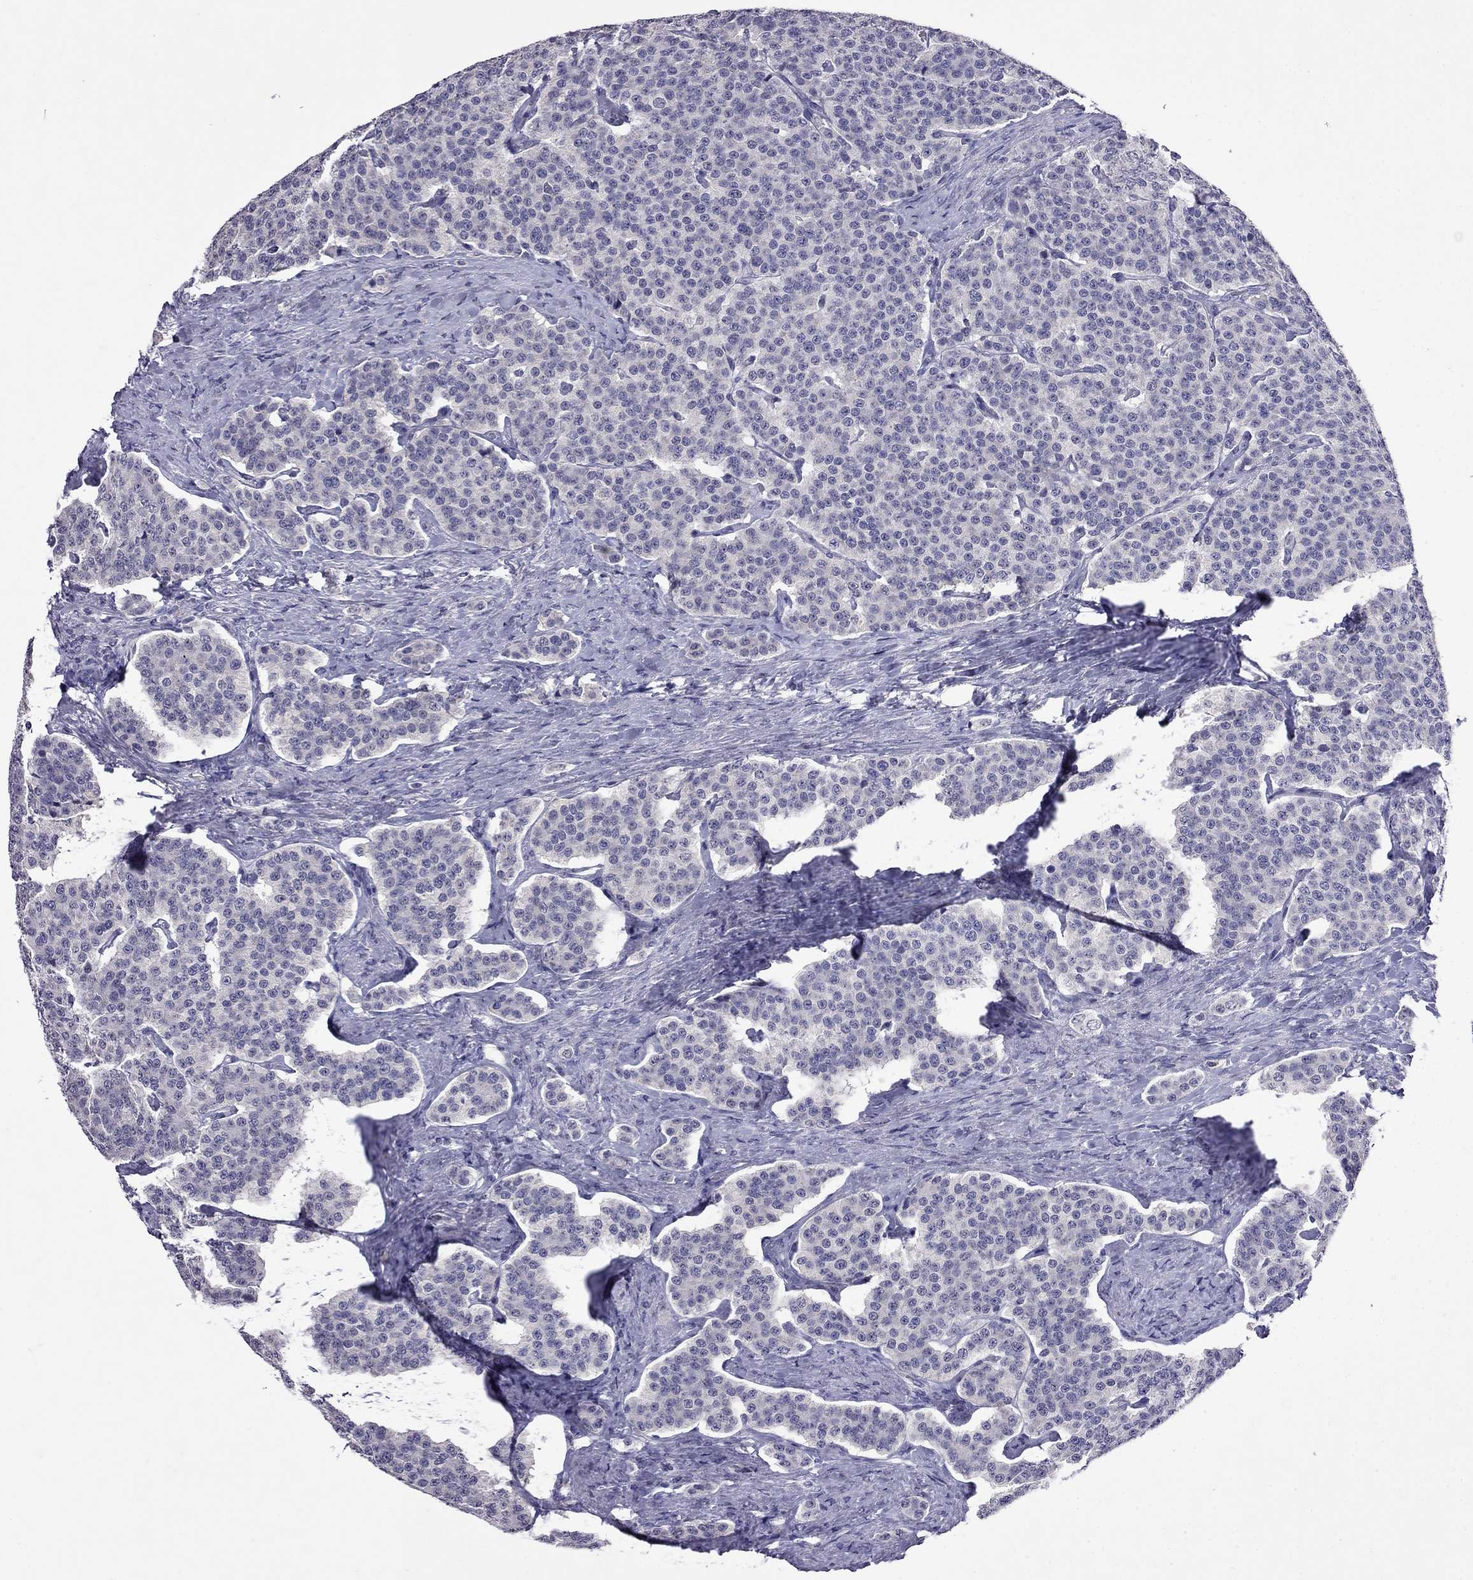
{"staining": {"intensity": "negative", "quantity": "none", "location": "none"}, "tissue": "carcinoid", "cell_type": "Tumor cells", "image_type": "cancer", "snomed": [{"axis": "morphology", "description": "Carcinoid, malignant, NOS"}, {"axis": "topography", "description": "Small intestine"}], "caption": "This is an IHC micrograph of malignant carcinoid. There is no expression in tumor cells.", "gene": "STAR", "patient": {"sex": "female", "age": 58}}